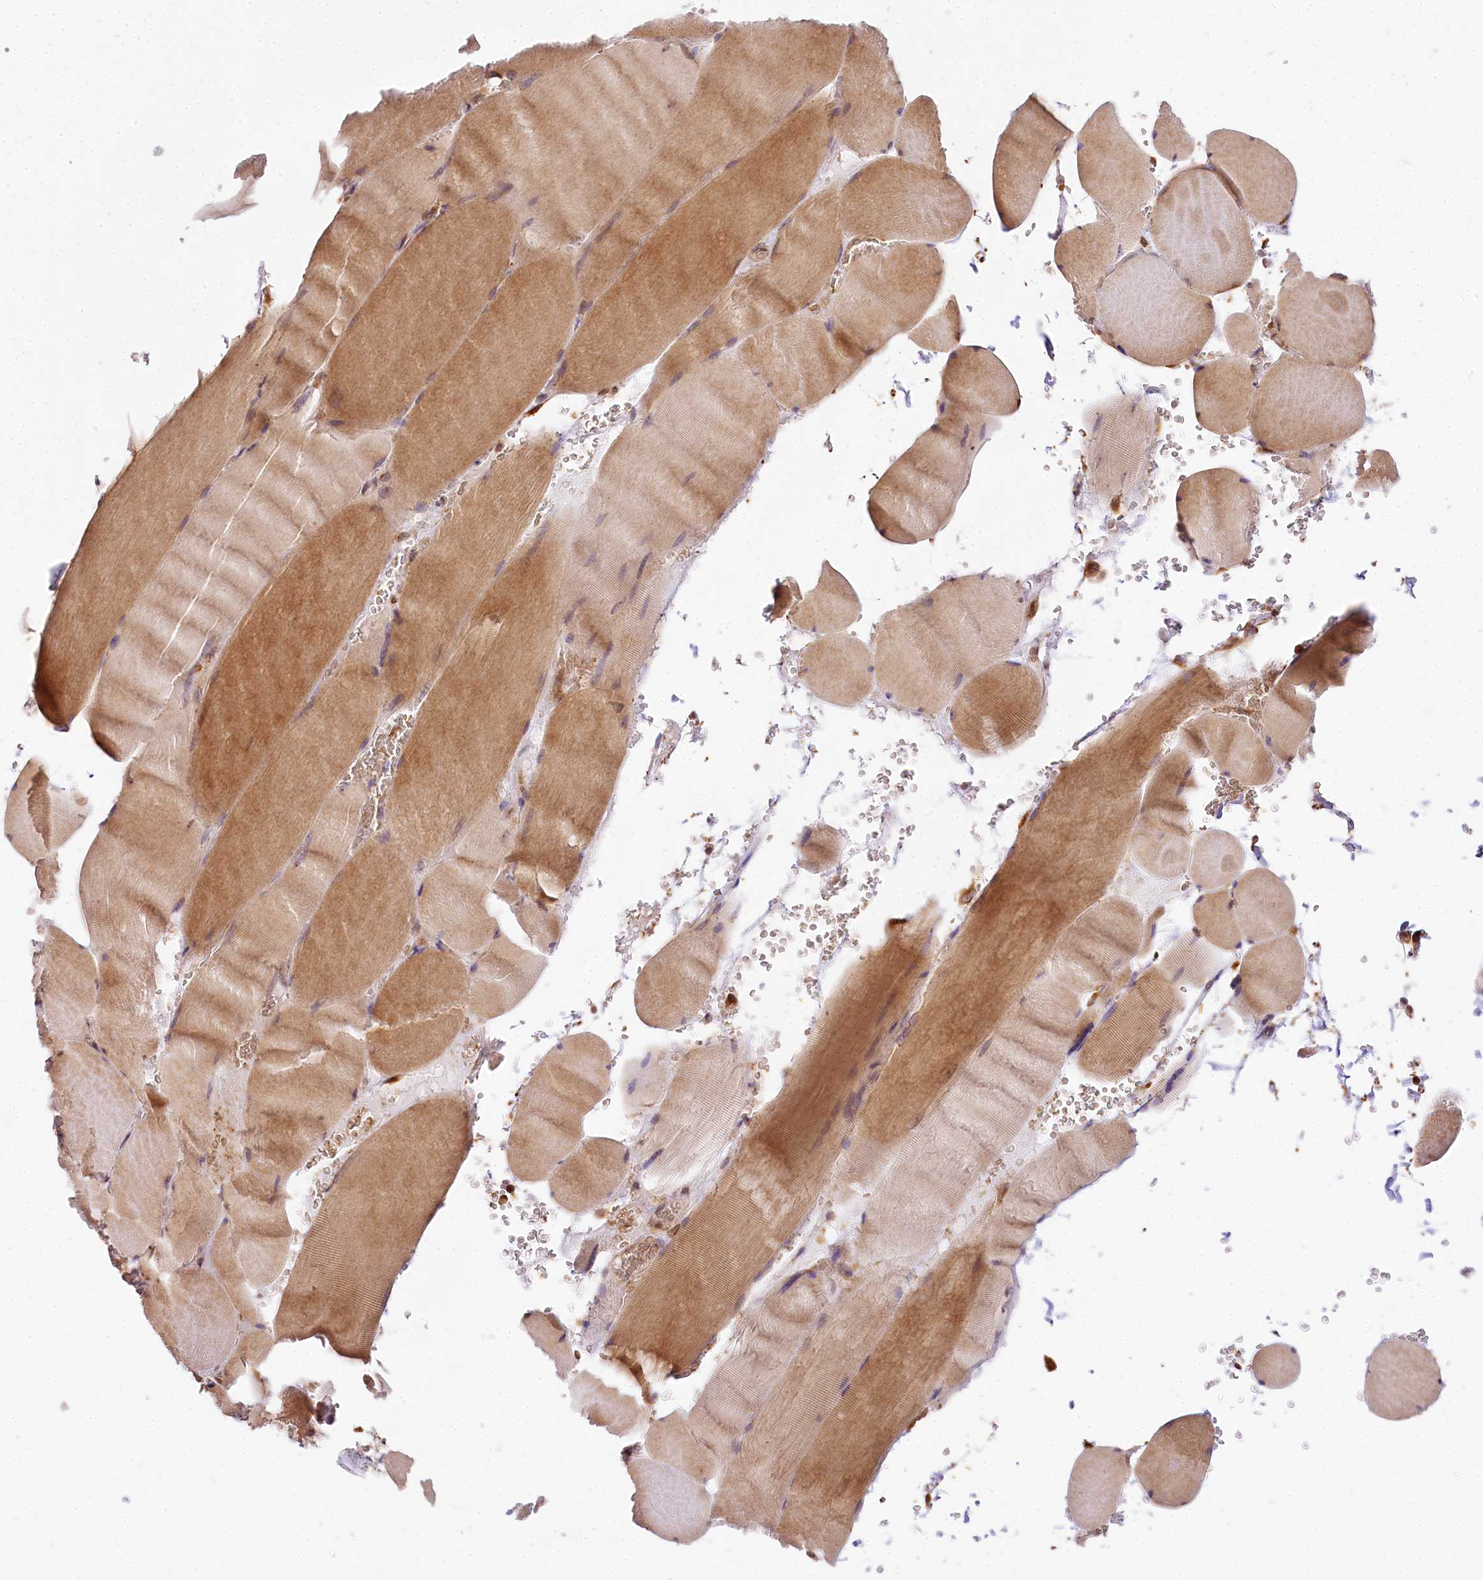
{"staining": {"intensity": "moderate", "quantity": ">75%", "location": "cytoplasmic/membranous"}, "tissue": "skeletal muscle", "cell_type": "Myocytes", "image_type": "normal", "snomed": [{"axis": "morphology", "description": "Normal tissue, NOS"}, {"axis": "topography", "description": "Skeletal muscle"}, {"axis": "topography", "description": "Head-Neck"}], "caption": "DAB (3,3'-diaminobenzidine) immunohistochemical staining of benign skeletal muscle exhibits moderate cytoplasmic/membranous protein staining in approximately >75% of myocytes.", "gene": "PPIP5K2", "patient": {"sex": "male", "age": 66}}